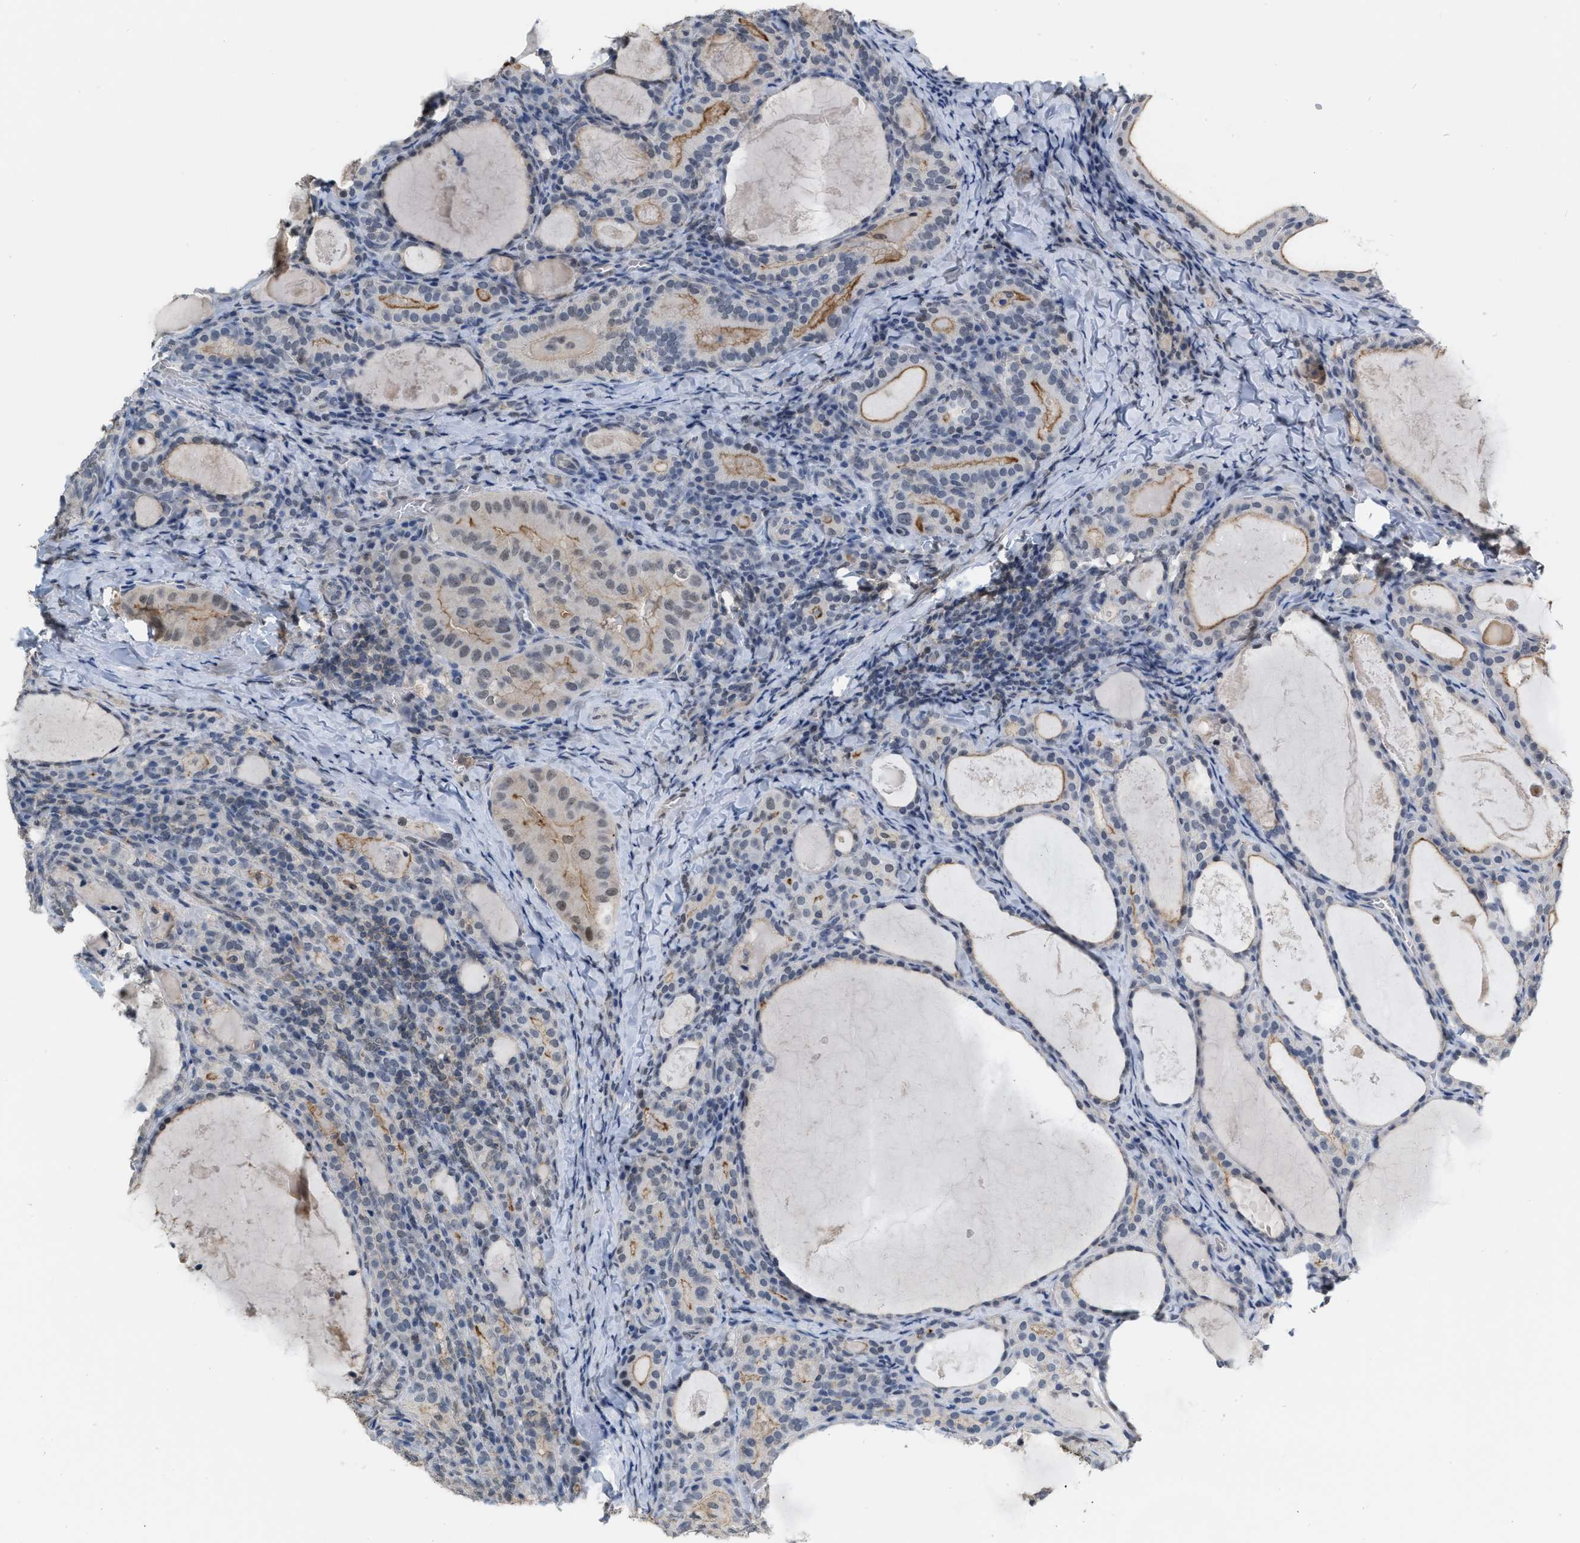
{"staining": {"intensity": "moderate", "quantity": "<25%", "location": "cytoplasmic/membranous"}, "tissue": "thyroid cancer", "cell_type": "Tumor cells", "image_type": "cancer", "snomed": [{"axis": "morphology", "description": "Papillary adenocarcinoma, NOS"}, {"axis": "topography", "description": "Thyroid gland"}], "caption": "Protein expression analysis of human thyroid cancer (papillary adenocarcinoma) reveals moderate cytoplasmic/membranous expression in approximately <25% of tumor cells.", "gene": "BAIAP2L1", "patient": {"sex": "female", "age": 42}}